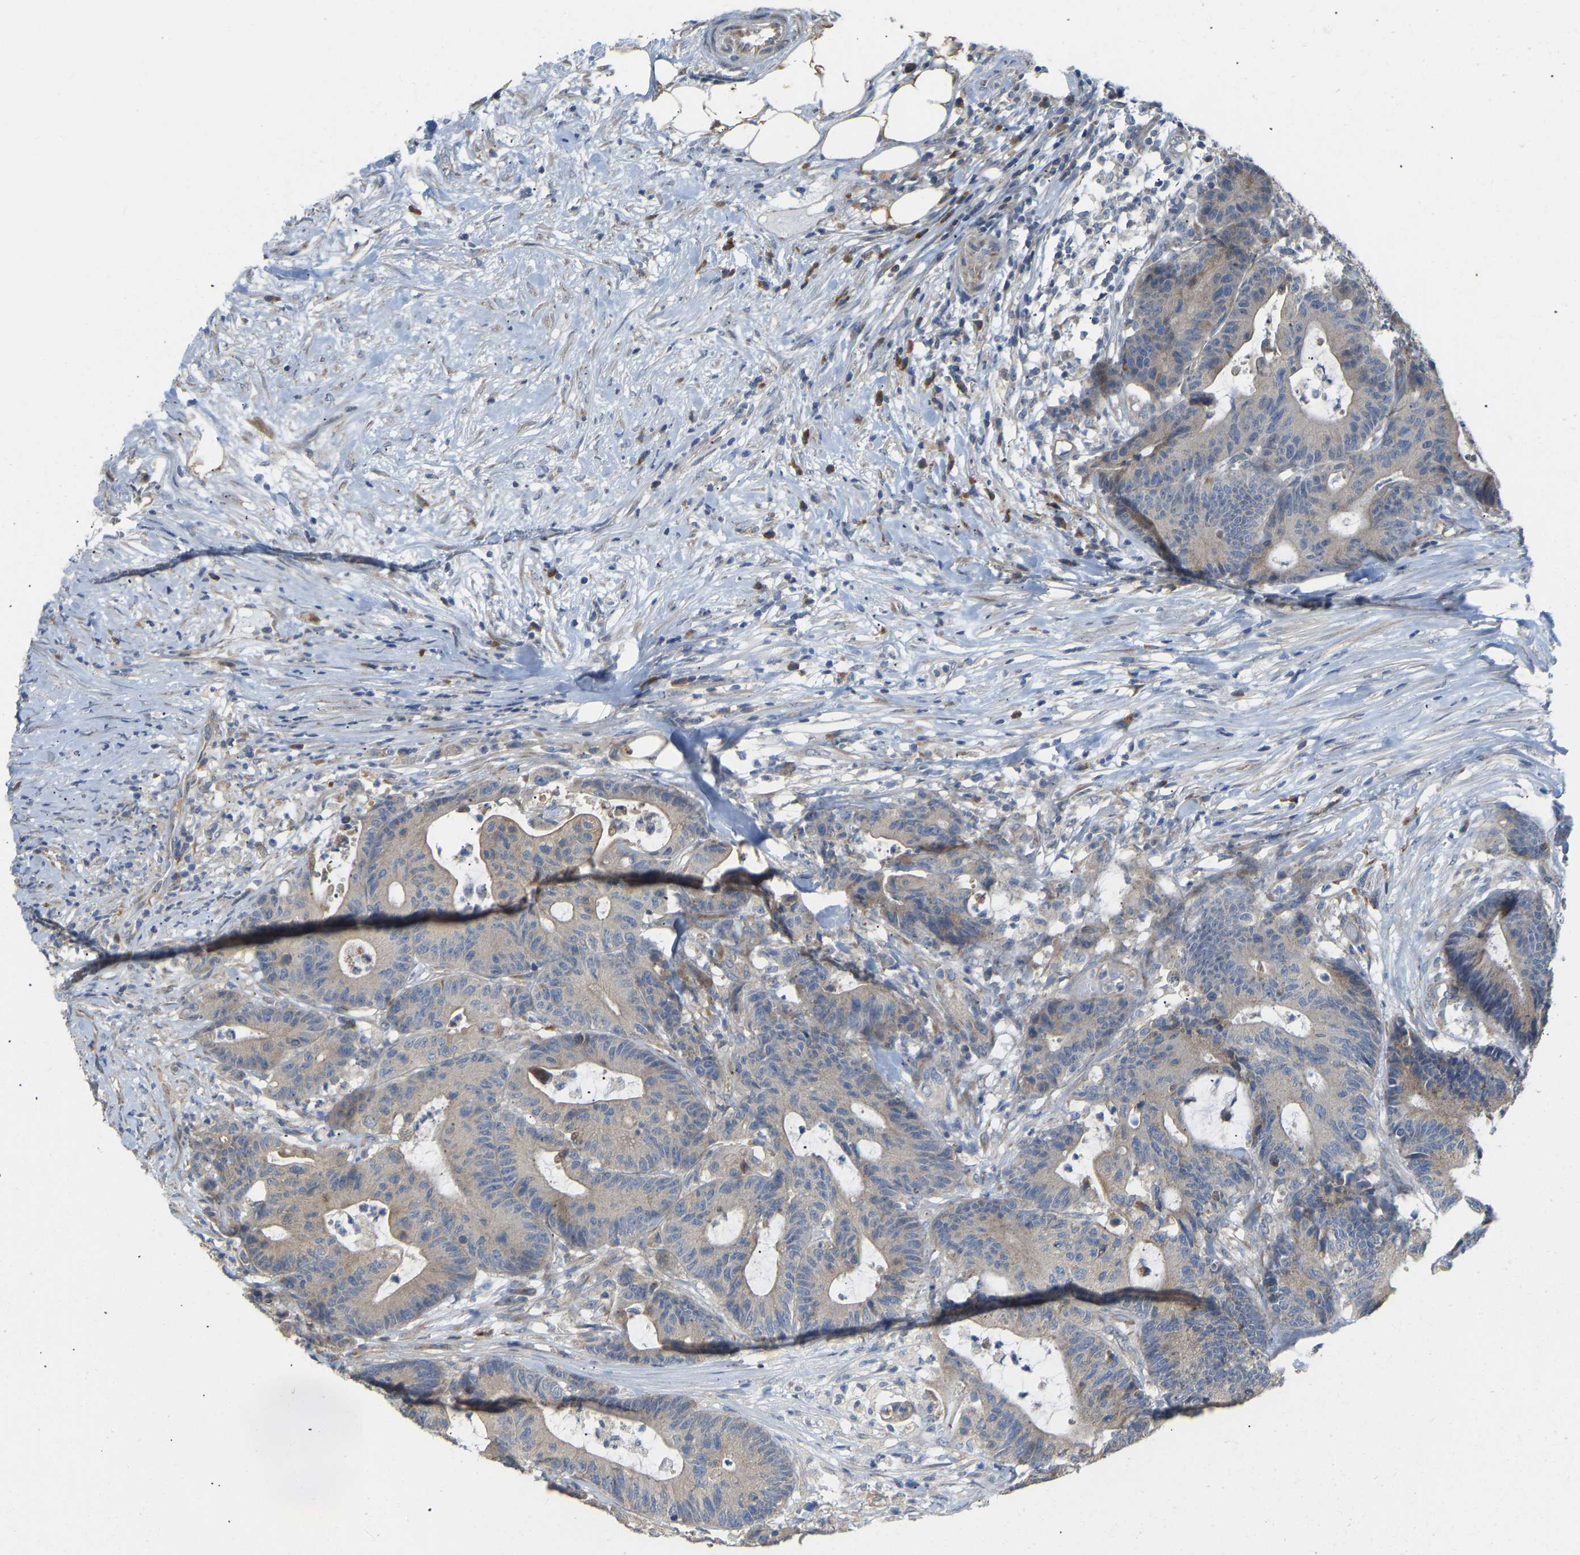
{"staining": {"intensity": "weak", "quantity": "<25%", "location": "cytoplasmic/membranous"}, "tissue": "colorectal cancer", "cell_type": "Tumor cells", "image_type": "cancer", "snomed": [{"axis": "morphology", "description": "Adenocarcinoma, NOS"}, {"axis": "topography", "description": "Colon"}], "caption": "IHC of human adenocarcinoma (colorectal) shows no staining in tumor cells.", "gene": "HACD2", "patient": {"sex": "female", "age": 84}}